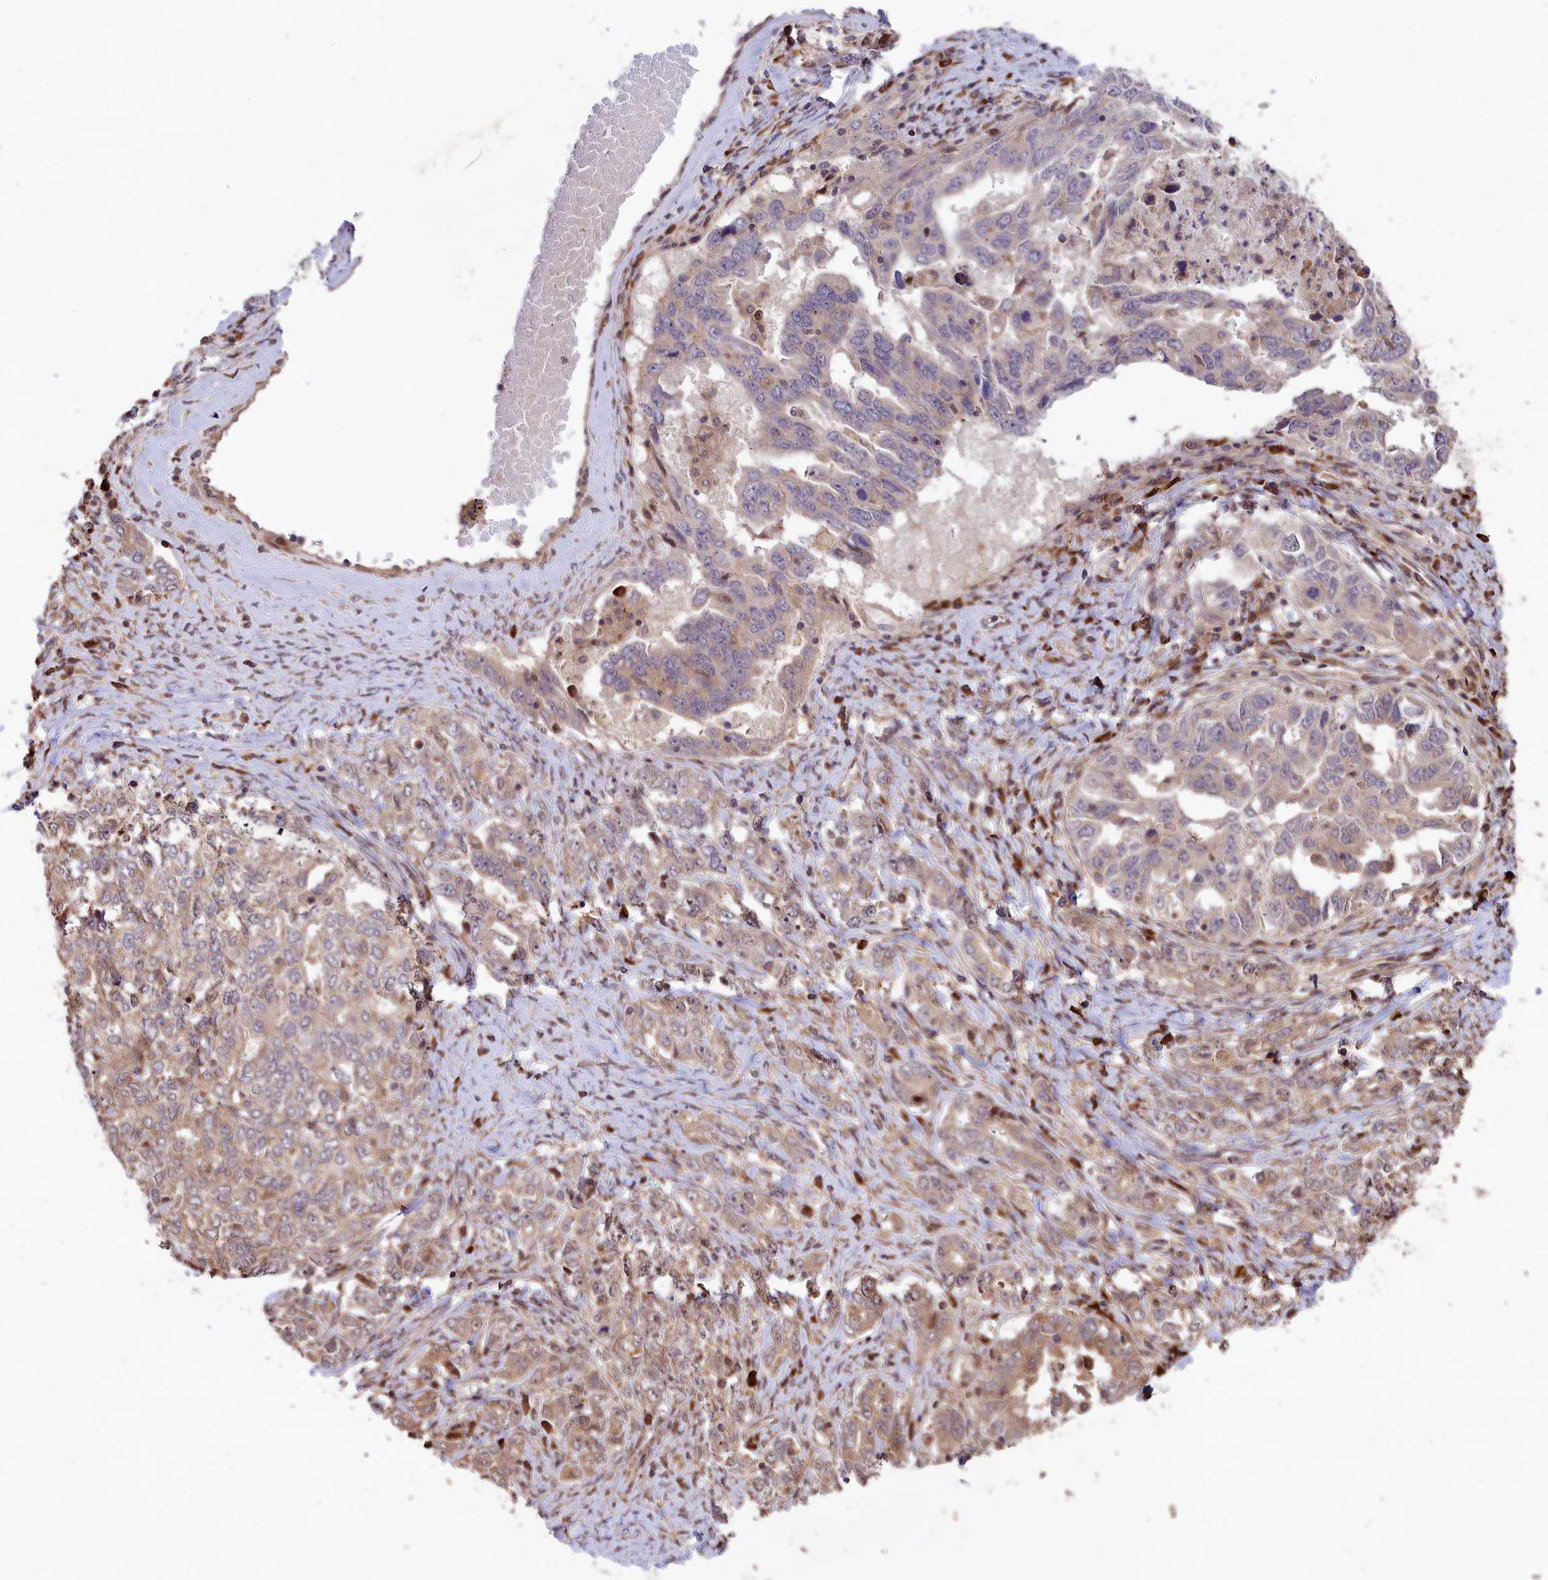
{"staining": {"intensity": "weak", "quantity": "25%-75%", "location": "cytoplasmic/membranous"}, "tissue": "ovarian cancer", "cell_type": "Tumor cells", "image_type": "cancer", "snomed": [{"axis": "morphology", "description": "Carcinoma, endometroid"}, {"axis": "topography", "description": "Ovary"}], "caption": "High-power microscopy captured an immunohistochemistry micrograph of endometroid carcinoma (ovarian), revealing weak cytoplasmic/membranous staining in approximately 25%-75% of tumor cells.", "gene": "RIC8A", "patient": {"sex": "female", "age": 62}}